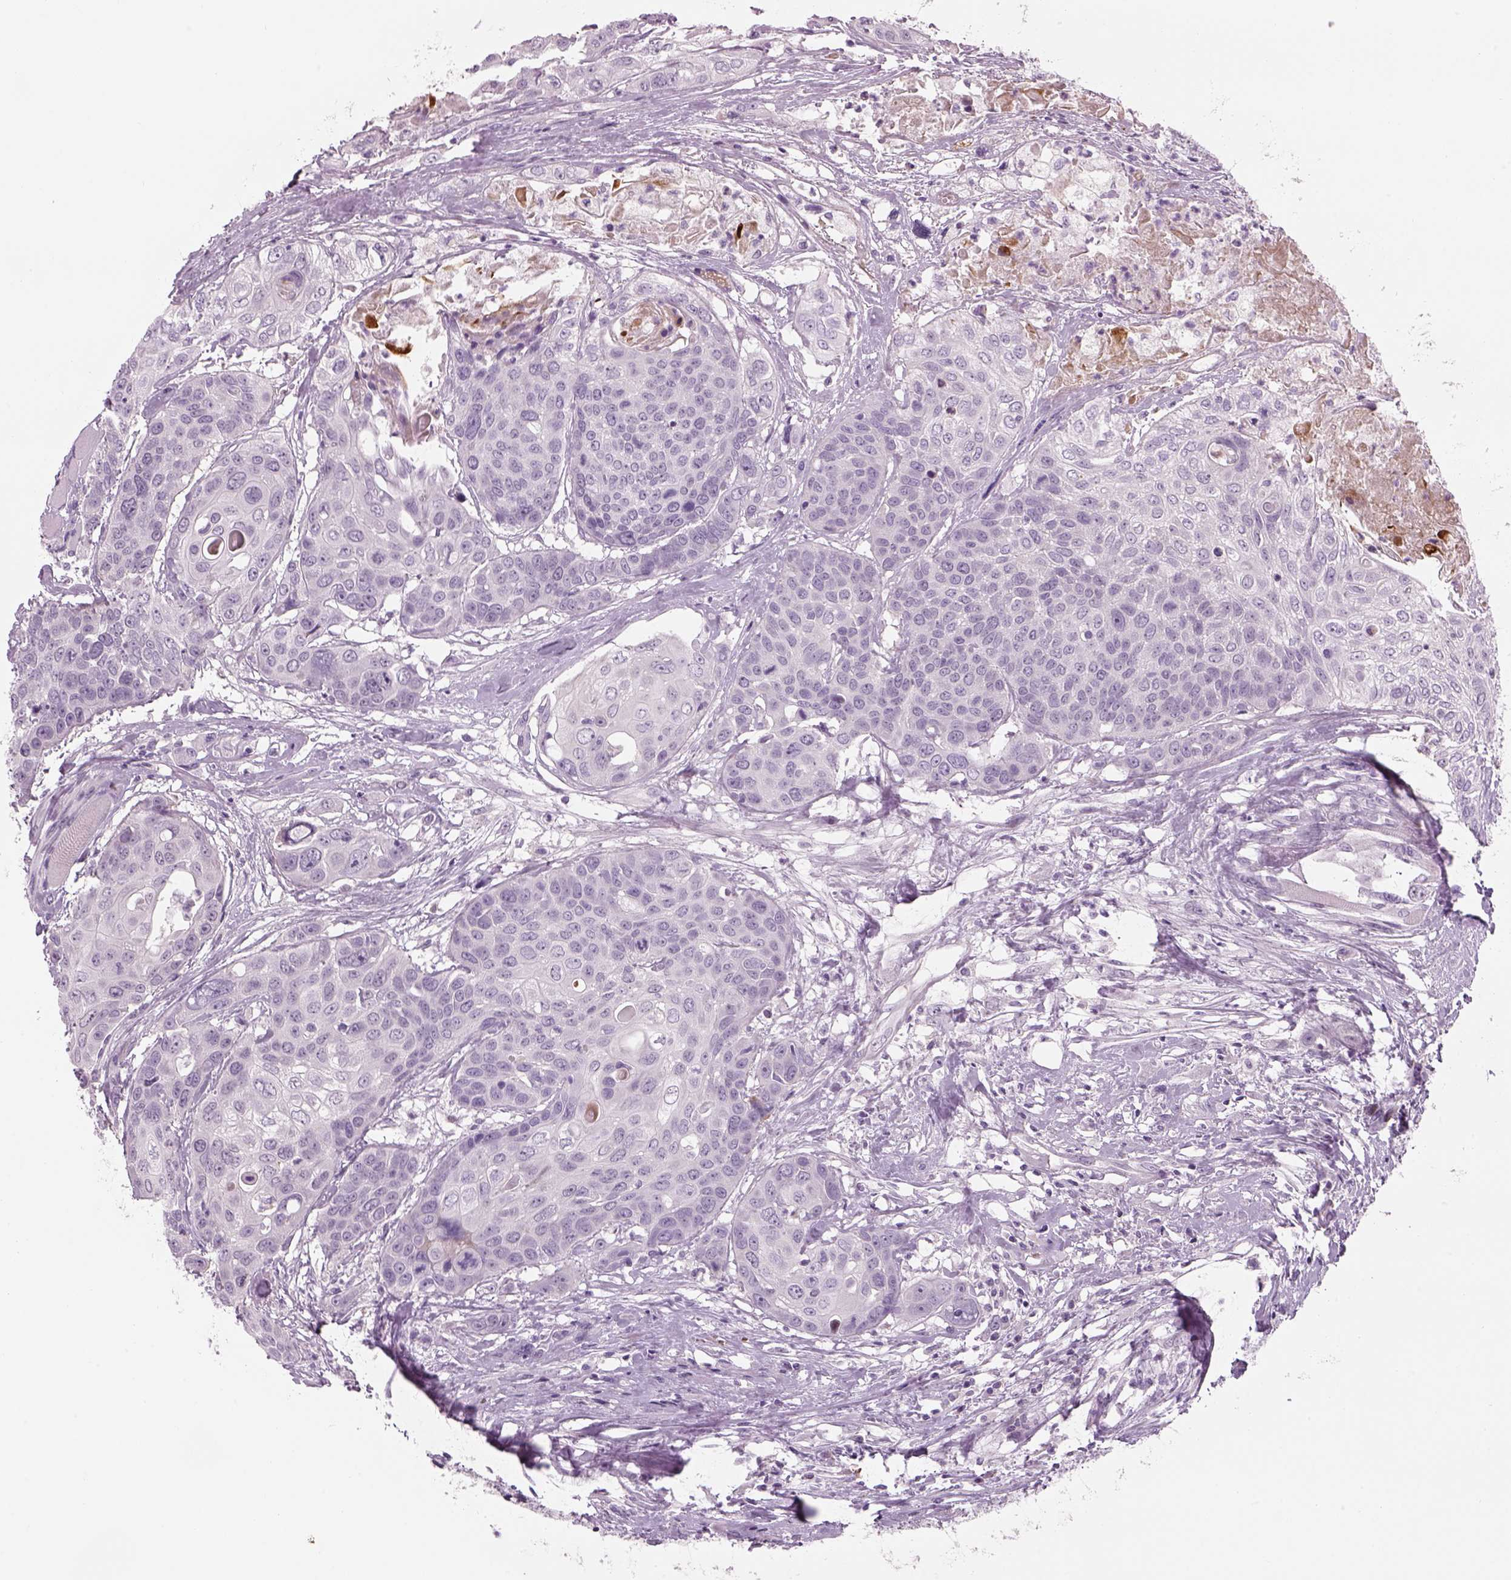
{"staining": {"intensity": "negative", "quantity": "none", "location": "none"}, "tissue": "head and neck cancer", "cell_type": "Tumor cells", "image_type": "cancer", "snomed": [{"axis": "morphology", "description": "Squamous cell carcinoma, NOS"}, {"axis": "topography", "description": "Oral tissue"}, {"axis": "topography", "description": "Head-Neck"}], "caption": "Protein analysis of head and neck squamous cell carcinoma exhibits no significant staining in tumor cells.", "gene": "PABPC1L2B", "patient": {"sex": "male", "age": 56}}